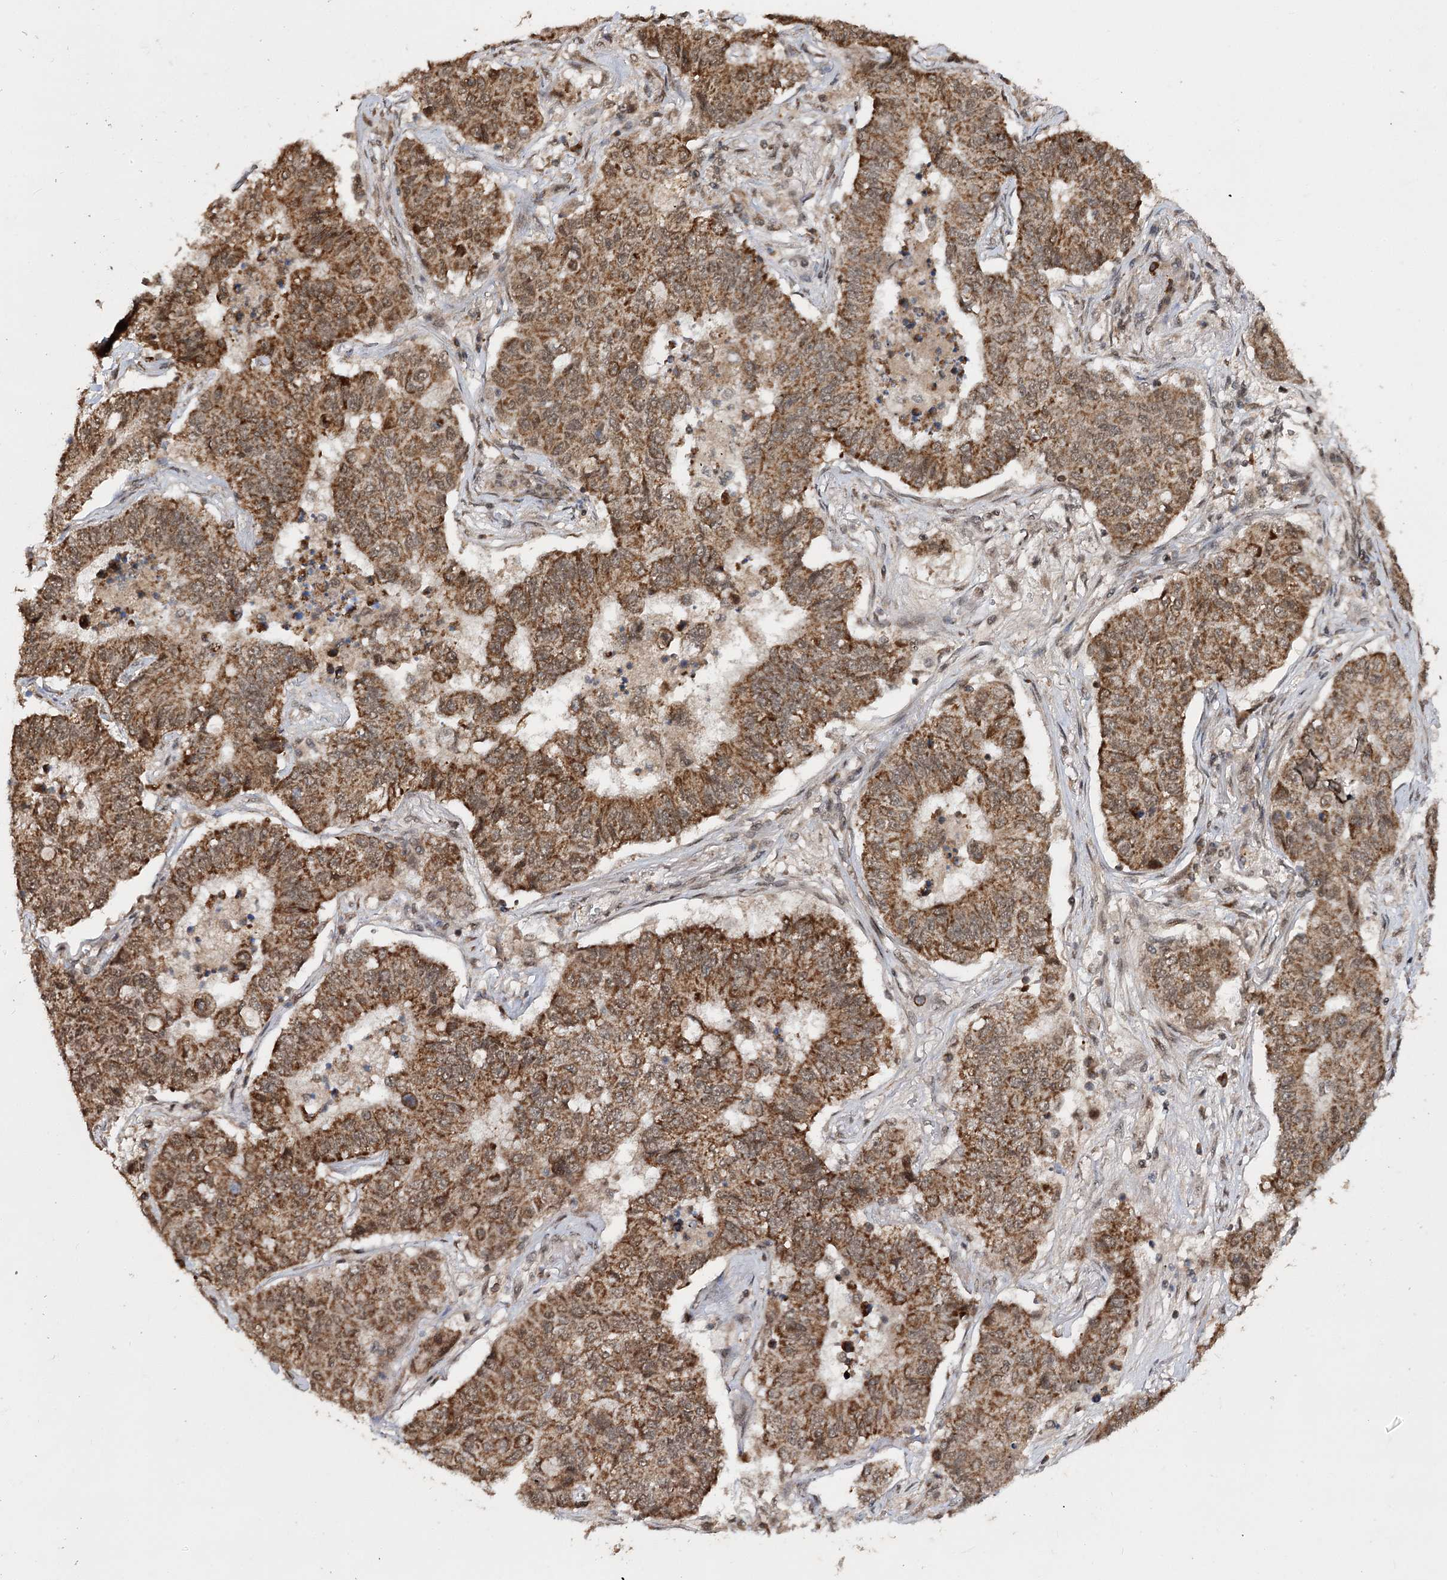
{"staining": {"intensity": "moderate", "quantity": ">75%", "location": "cytoplasmic/membranous"}, "tissue": "lung cancer", "cell_type": "Tumor cells", "image_type": "cancer", "snomed": [{"axis": "morphology", "description": "Squamous cell carcinoma, NOS"}, {"axis": "topography", "description": "Lung"}], "caption": "Lung cancer (squamous cell carcinoma) was stained to show a protein in brown. There is medium levels of moderate cytoplasmic/membranous staining in approximately >75% of tumor cells.", "gene": "FAM53B", "patient": {"sex": "male", "age": 74}}